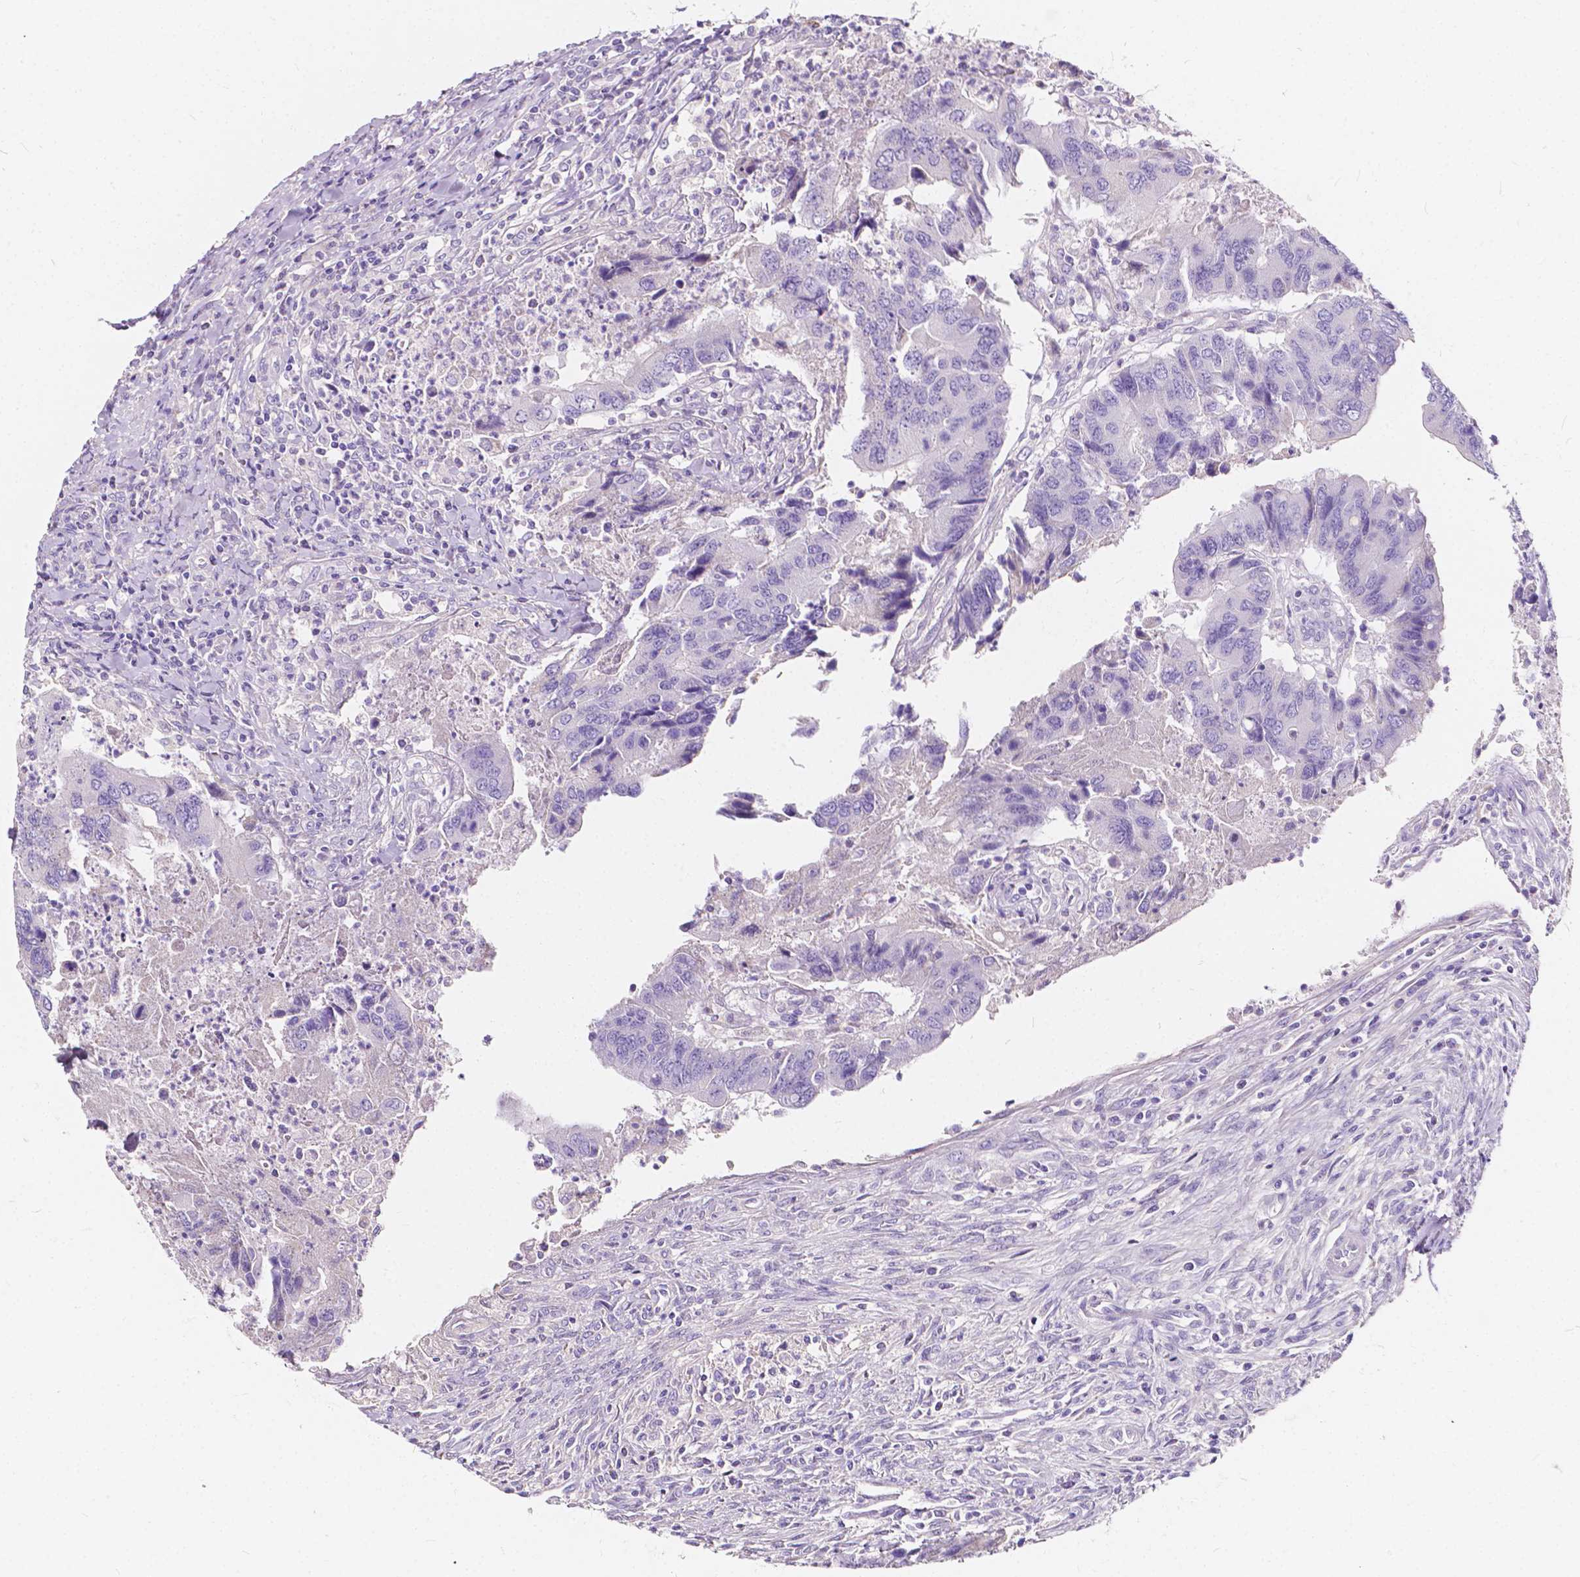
{"staining": {"intensity": "negative", "quantity": "none", "location": "none"}, "tissue": "colorectal cancer", "cell_type": "Tumor cells", "image_type": "cancer", "snomed": [{"axis": "morphology", "description": "Adenocarcinoma, NOS"}, {"axis": "topography", "description": "Colon"}], "caption": "Protein analysis of colorectal adenocarcinoma displays no significant staining in tumor cells.", "gene": "CLSTN2", "patient": {"sex": "female", "age": 67}}